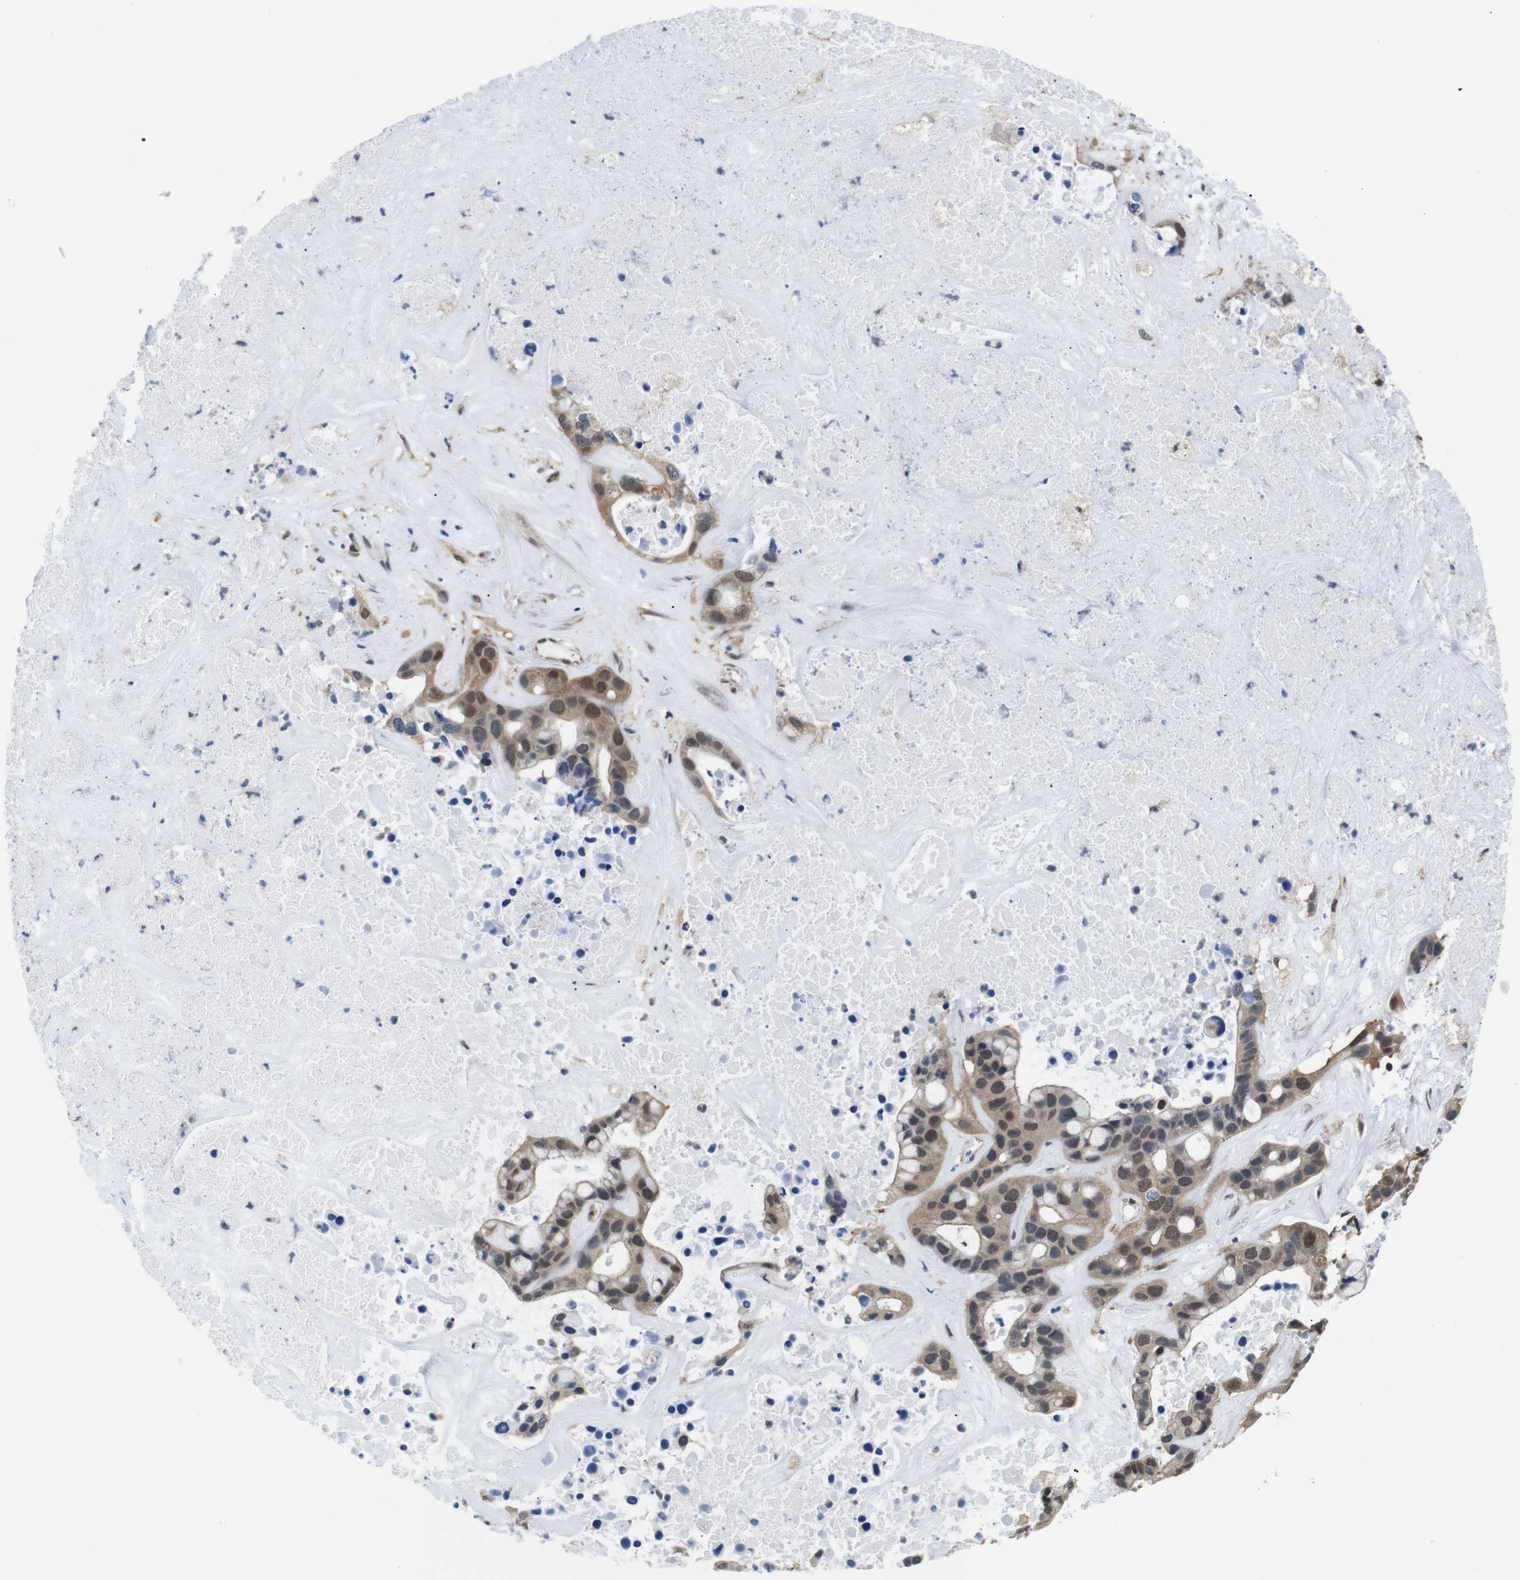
{"staining": {"intensity": "moderate", "quantity": ">75%", "location": "cytoplasmic/membranous,nuclear"}, "tissue": "liver cancer", "cell_type": "Tumor cells", "image_type": "cancer", "snomed": [{"axis": "morphology", "description": "Cholangiocarcinoma"}, {"axis": "topography", "description": "Liver"}], "caption": "Protein expression analysis of human liver cancer (cholangiocarcinoma) reveals moderate cytoplasmic/membranous and nuclear expression in about >75% of tumor cells.", "gene": "UBXN1", "patient": {"sex": "female", "age": 65}}